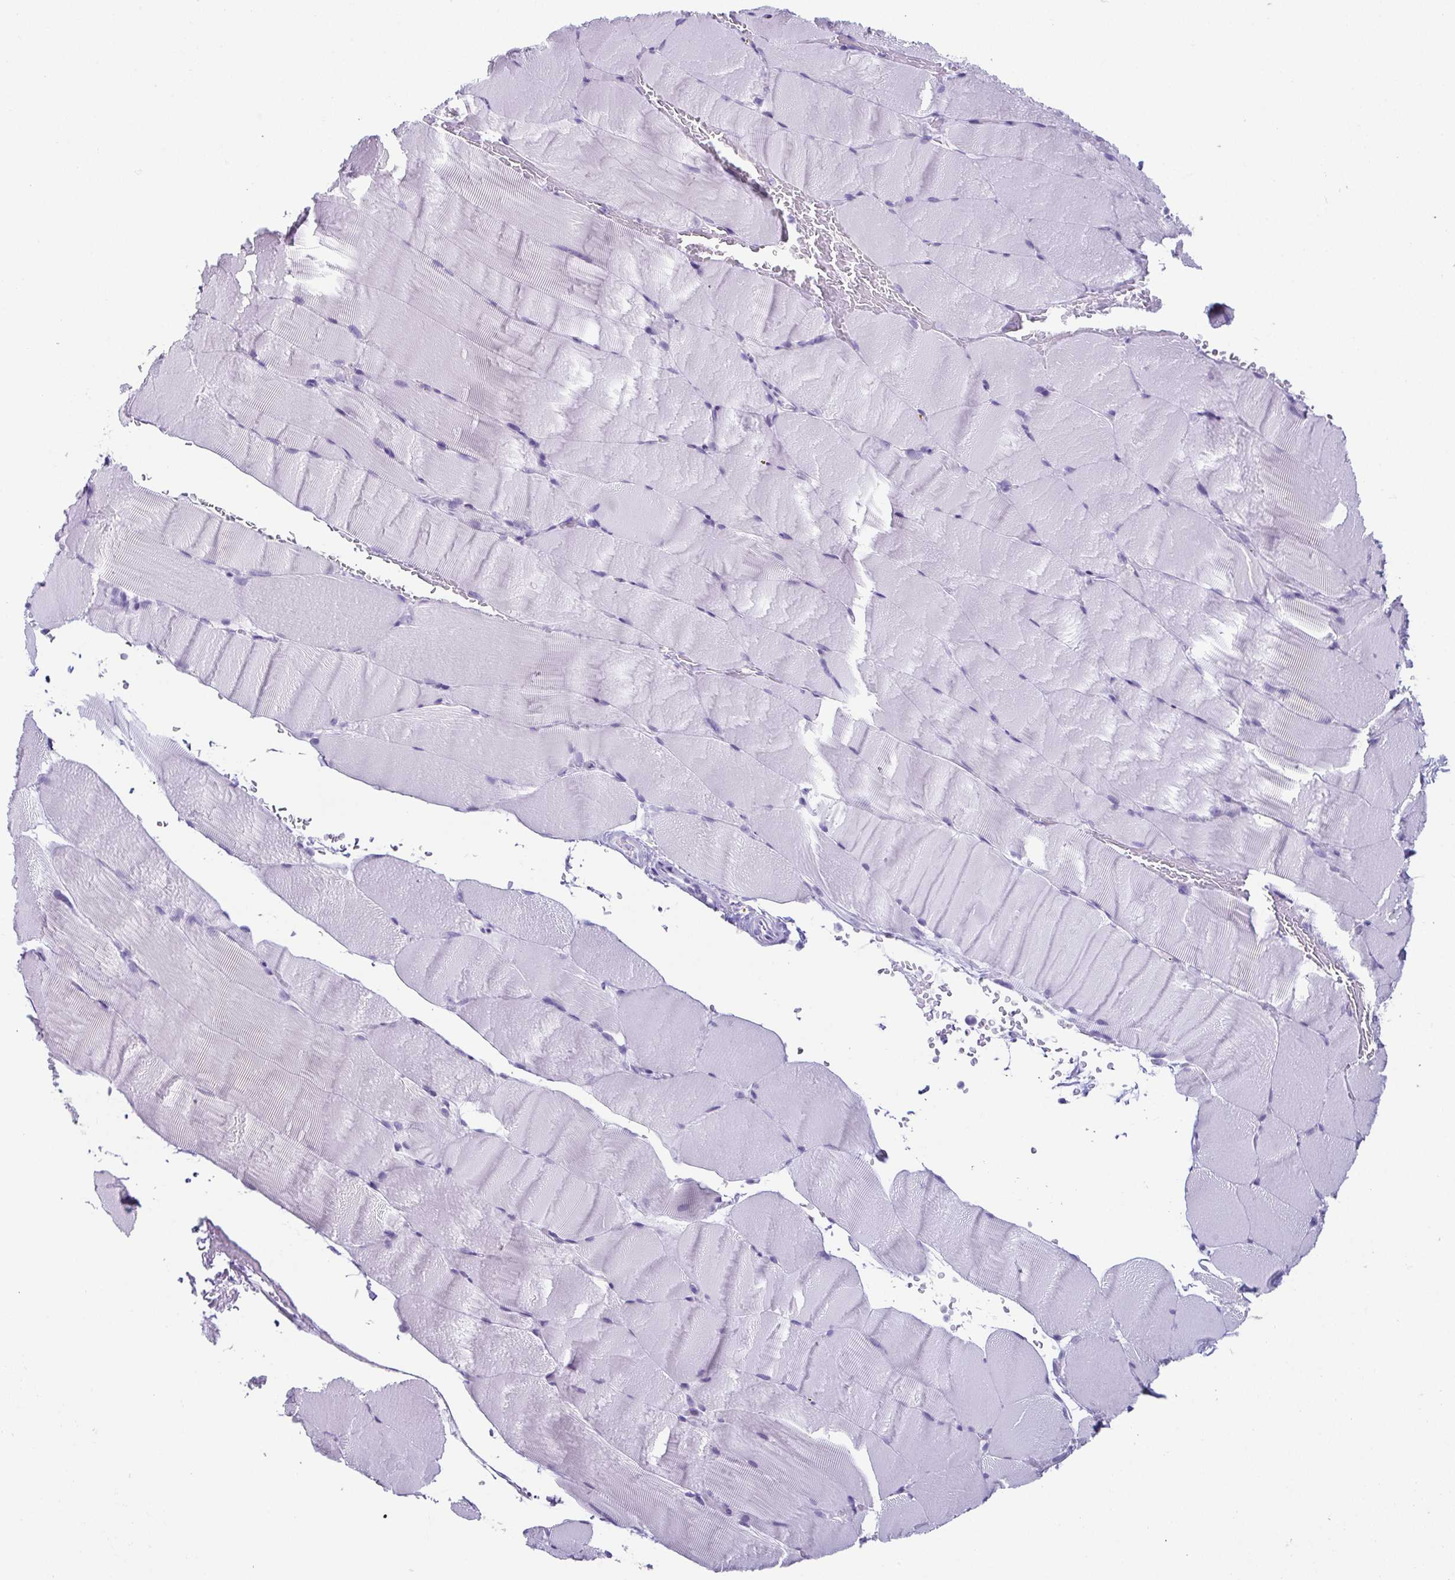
{"staining": {"intensity": "negative", "quantity": "none", "location": "none"}, "tissue": "skeletal muscle", "cell_type": "Myocytes", "image_type": "normal", "snomed": [{"axis": "morphology", "description": "Normal tissue, NOS"}, {"axis": "topography", "description": "Skeletal muscle"}], "caption": "A photomicrograph of skeletal muscle stained for a protein shows no brown staining in myocytes. The staining was performed using DAB (3,3'-diaminobenzidine) to visualize the protein expression in brown, while the nuclei were stained in blue with hematoxylin (Magnification: 20x).", "gene": "ESX1", "patient": {"sex": "female", "age": 37}}